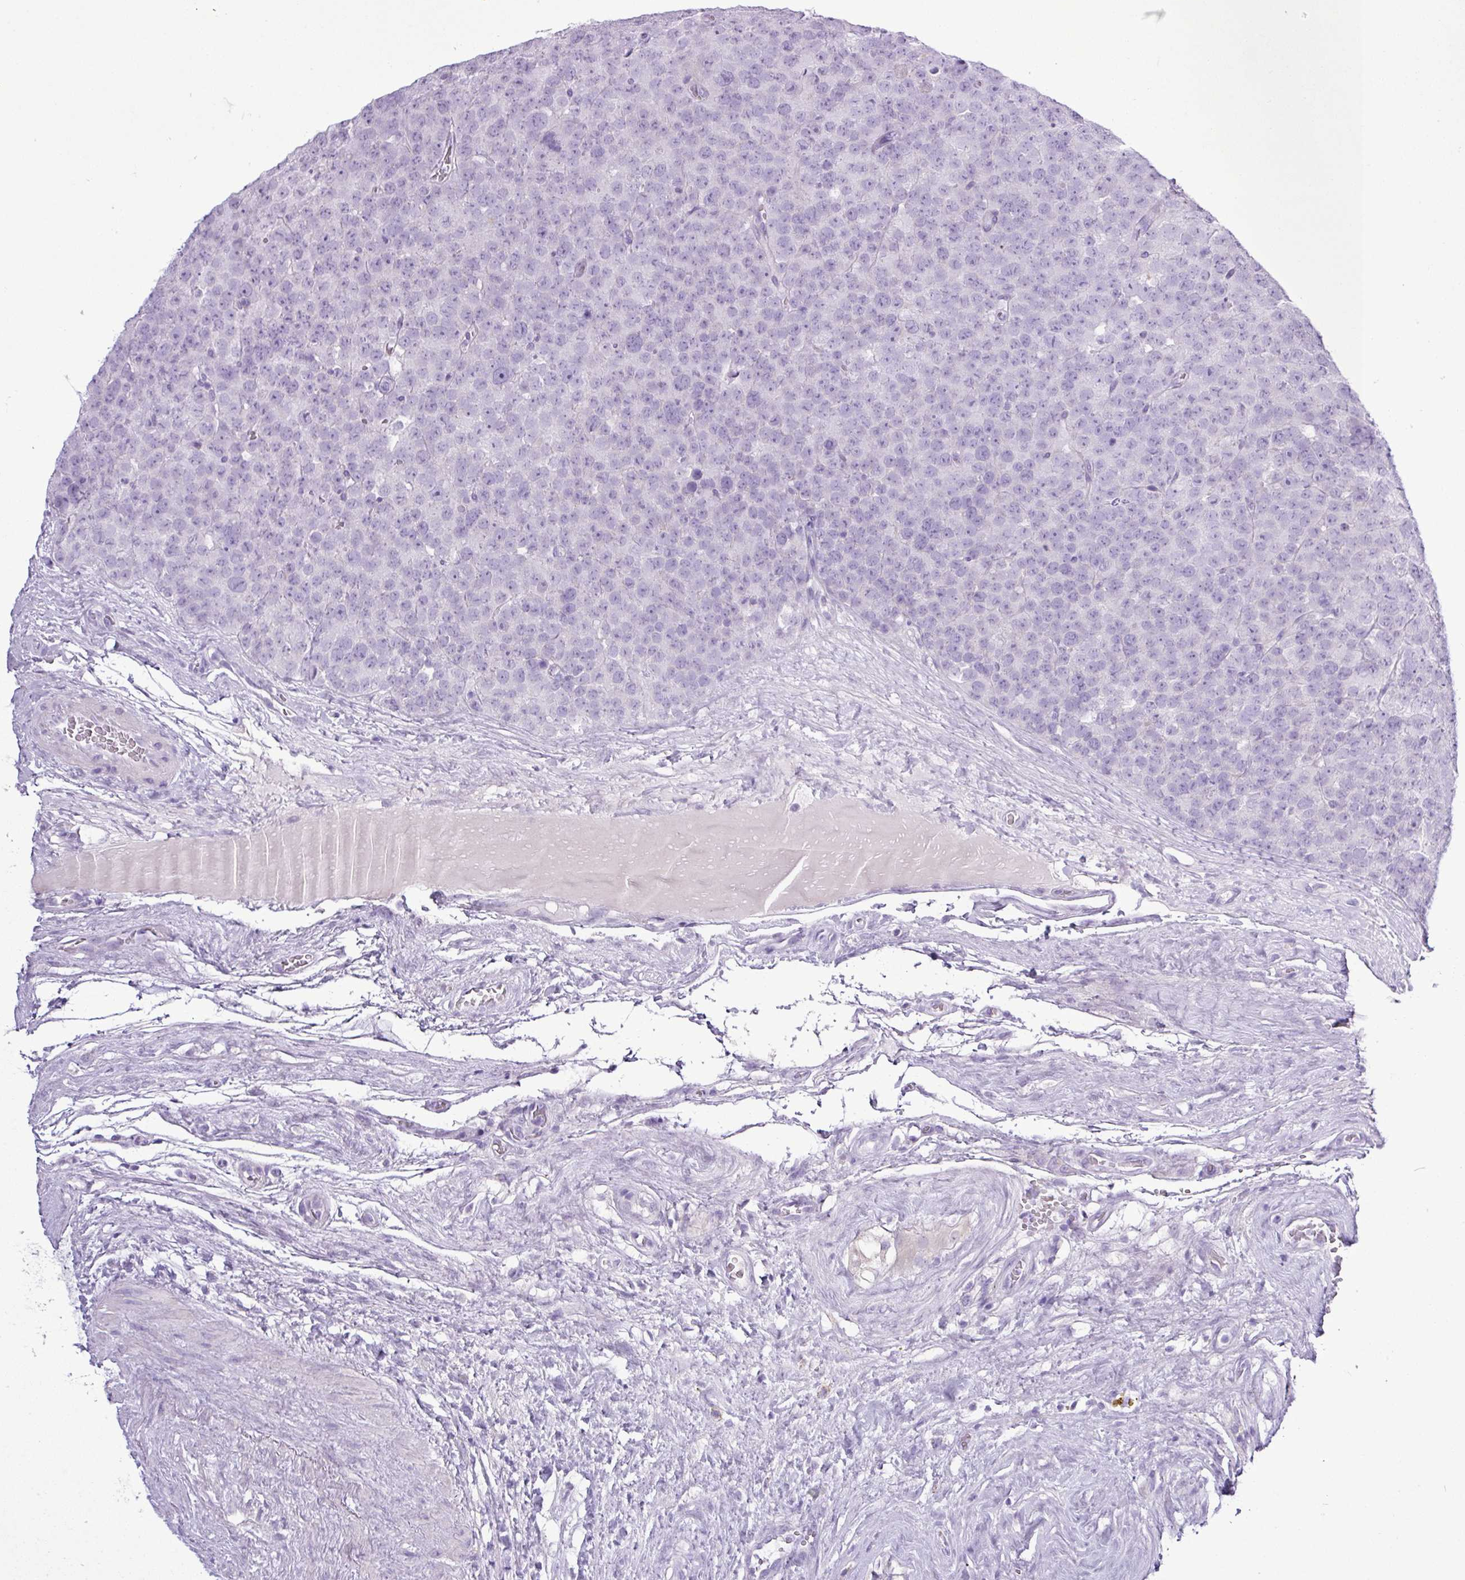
{"staining": {"intensity": "negative", "quantity": "none", "location": "none"}, "tissue": "testis cancer", "cell_type": "Tumor cells", "image_type": "cancer", "snomed": [{"axis": "morphology", "description": "Seminoma, NOS"}, {"axis": "topography", "description": "Testis"}], "caption": "Tumor cells show no significant positivity in testis cancer.", "gene": "ALDH3A1", "patient": {"sex": "male", "age": 71}}